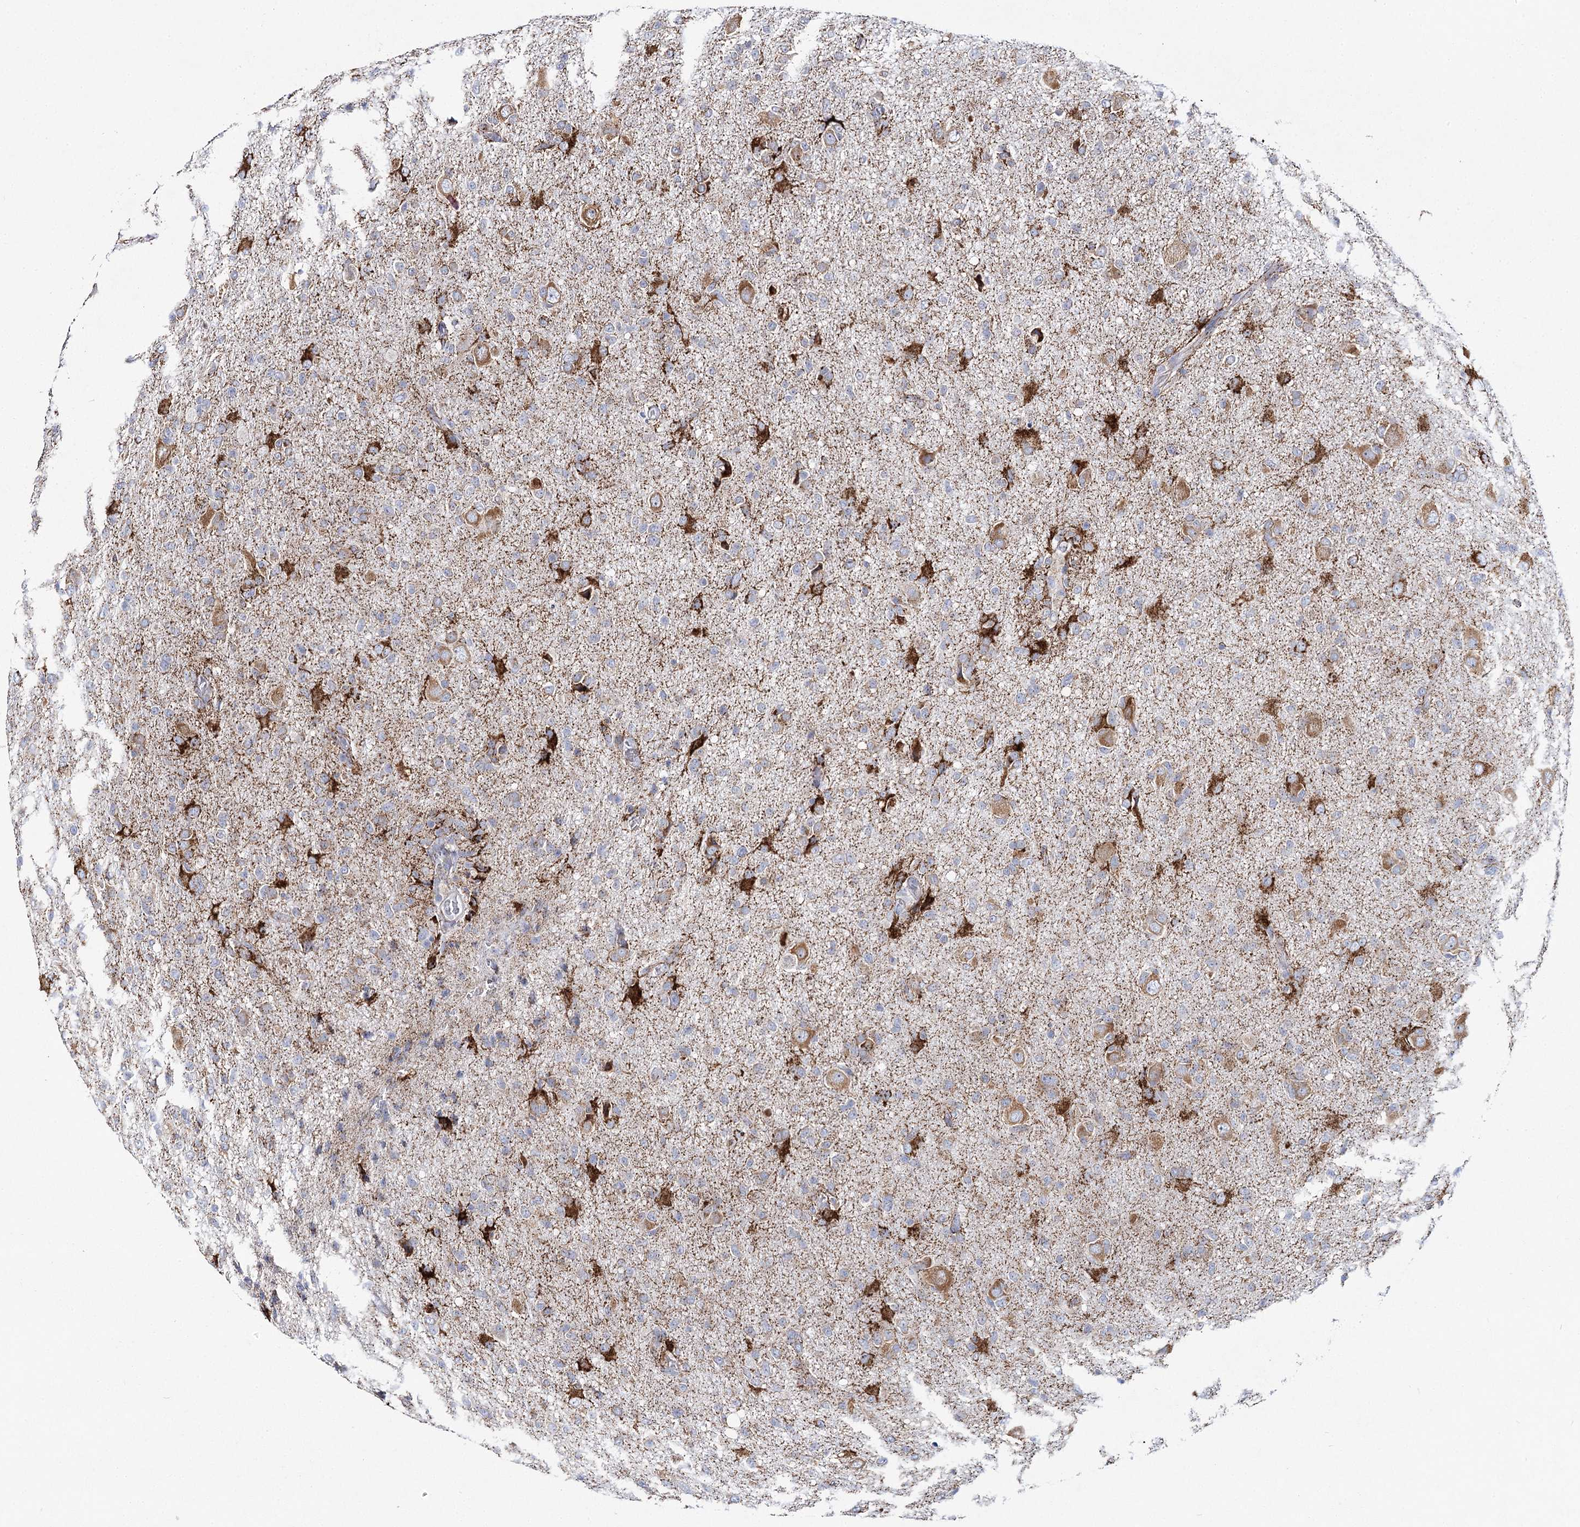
{"staining": {"intensity": "moderate", "quantity": "<25%", "location": "cytoplasmic/membranous"}, "tissue": "glioma", "cell_type": "Tumor cells", "image_type": "cancer", "snomed": [{"axis": "morphology", "description": "Glioma, malignant, High grade"}, {"axis": "topography", "description": "Brain"}], "caption": "Glioma was stained to show a protein in brown. There is low levels of moderate cytoplasmic/membranous expression in about <25% of tumor cells.", "gene": "THUMPD3", "patient": {"sex": "female", "age": 57}}